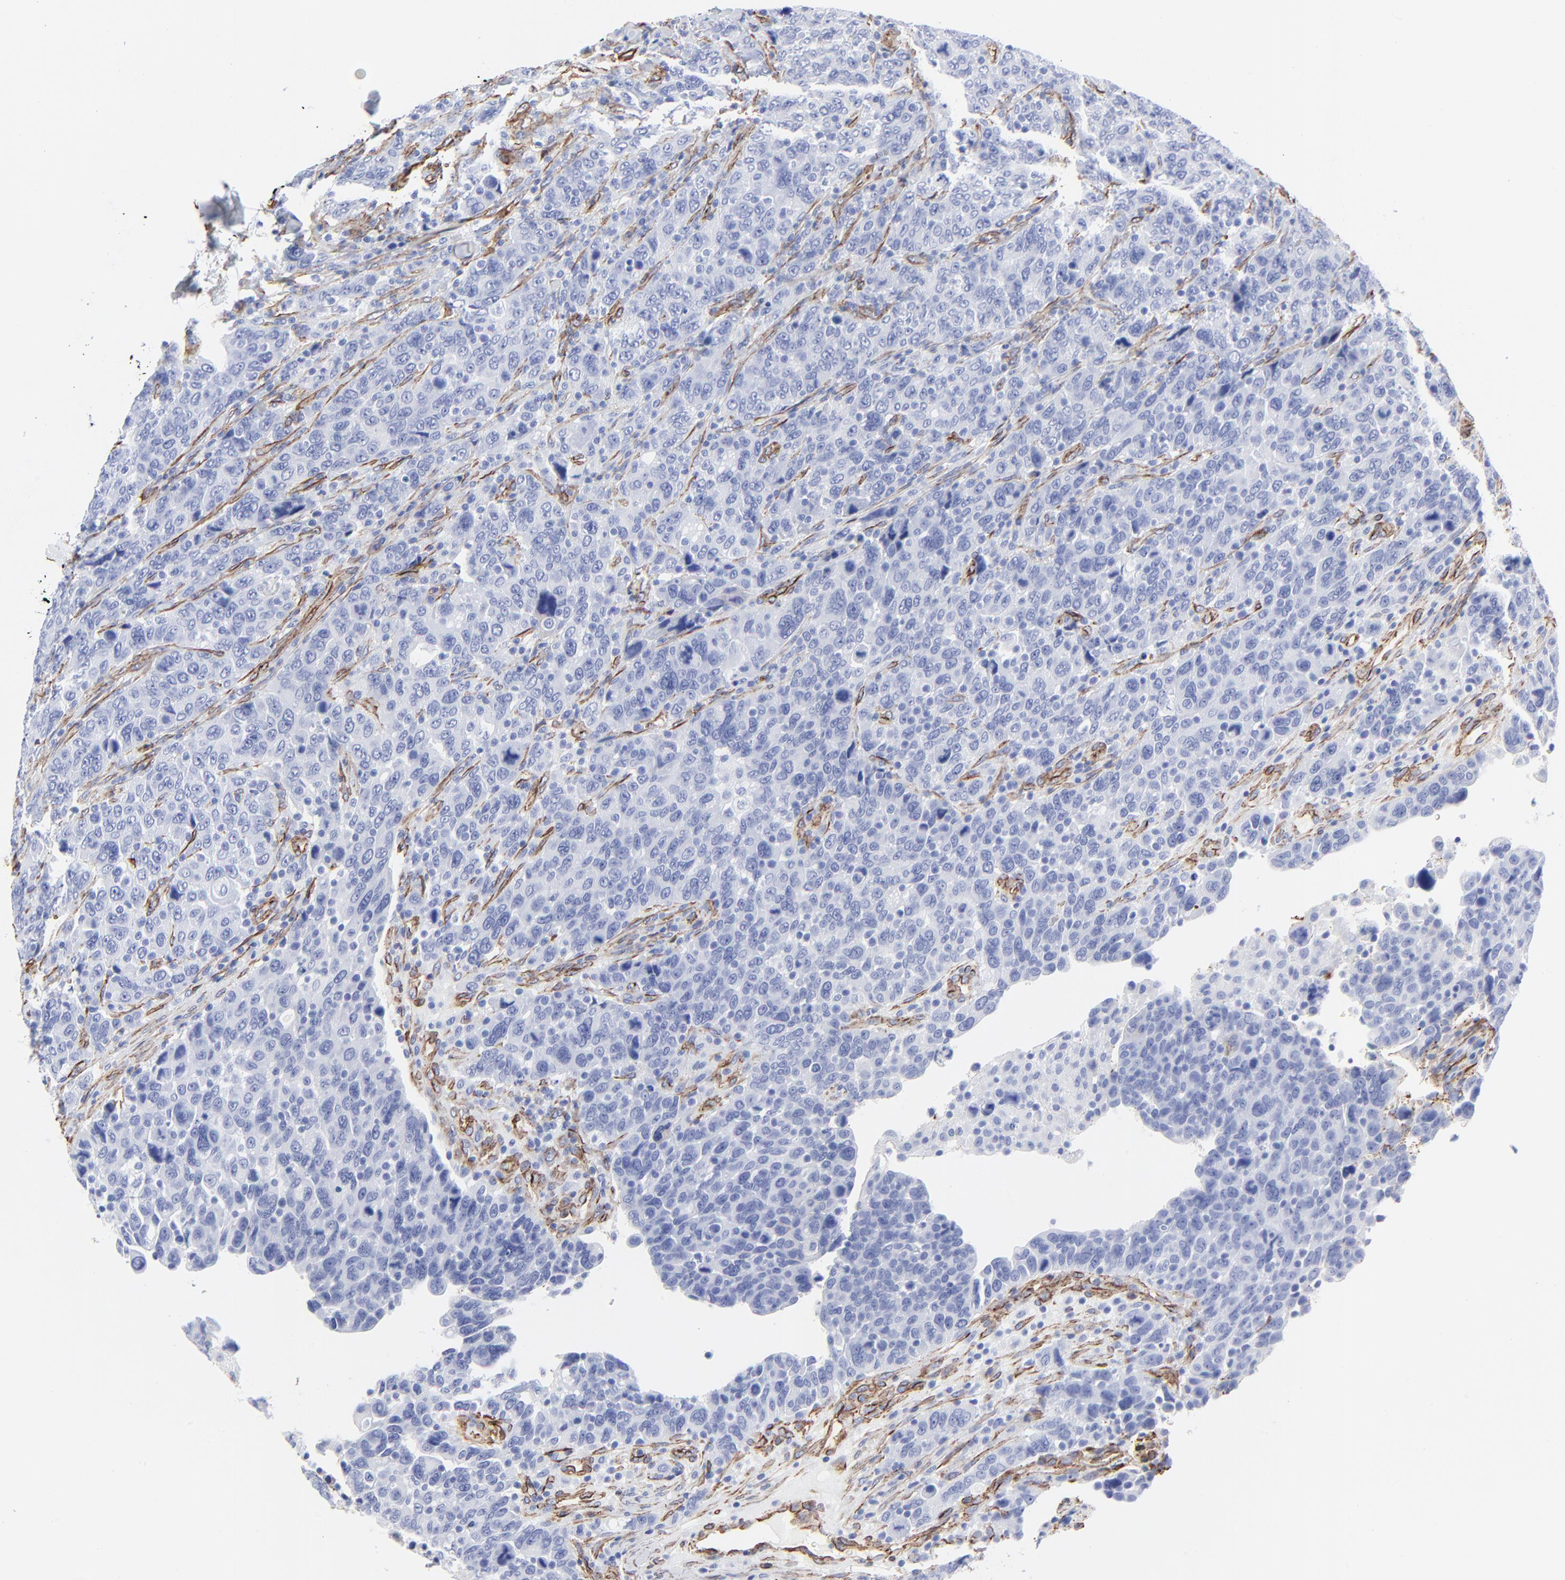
{"staining": {"intensity": "negative", "quantity": "none", "location": "none"}, "tissue": "breast cancer", "cell_type": "Tumor cells", "image_type": "cancer", "snomed": [{"axis": "morphology", "description": "Duct carcinoma"}, {"axis": "topography", "description": "Breast"}], "caption": "Immunohistochemical staining of human breast cancer demonstrates no significant staining in tumor cells.", "gene": "CAV1", "patient": {"sex": "female", "age": 37}}